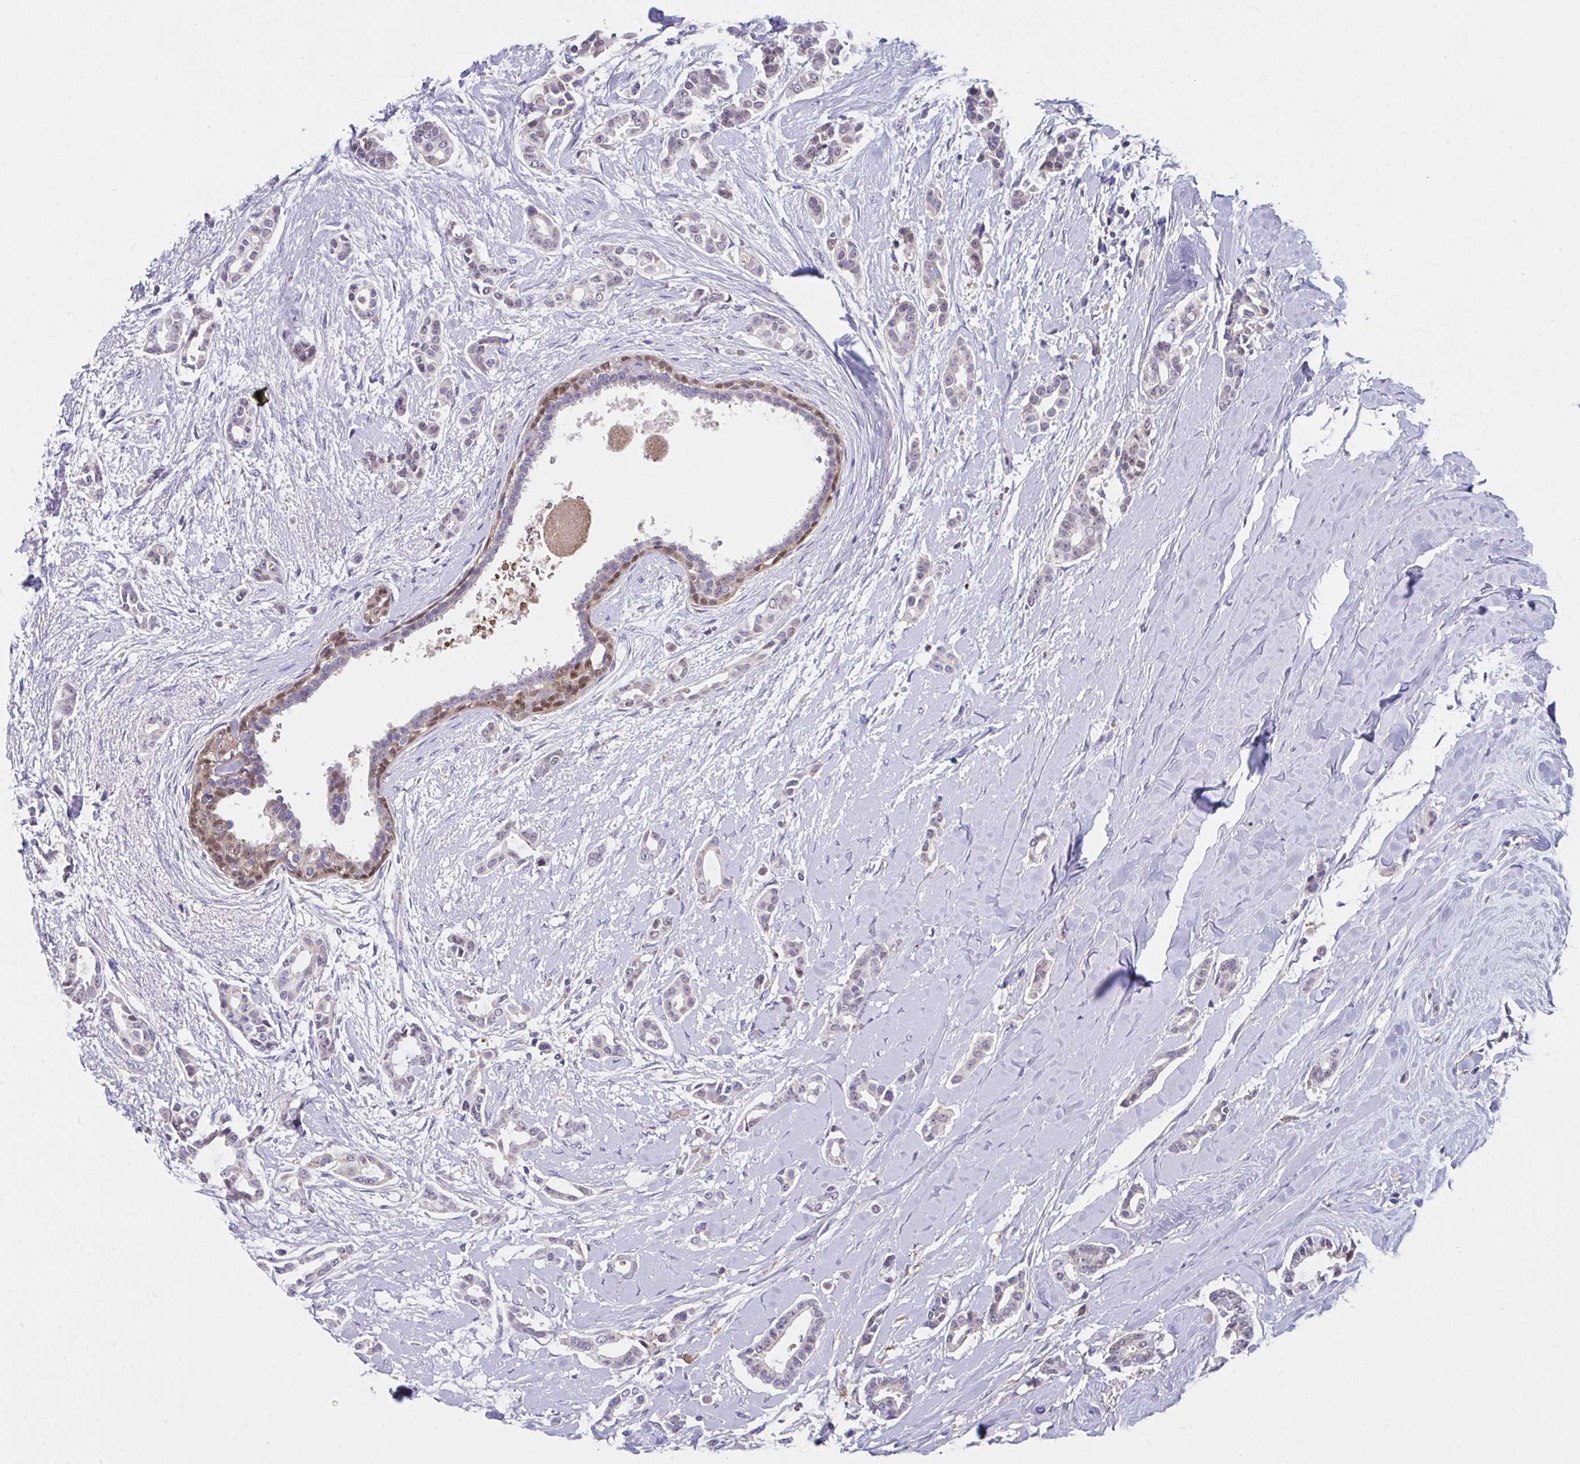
{"staining": {"intensity": "negative", "quantity": "none", "location": "none"}, "tissue": "breast cancer", "cell_type": "Tumor cells", "image_type": "cancer", "snomed": [{"axis": "morphology", "description": "Duct carcinoma"}, {"axis": "topography", "description": "Breast"}], "caption": "Immunohistochemistry image of neoplastic tissue: breast cancer stained with DAB displays no significant protein staining in tumor cells.", "gene": "TFAP2C", "patient": {"sex": "female", "age": 64}}